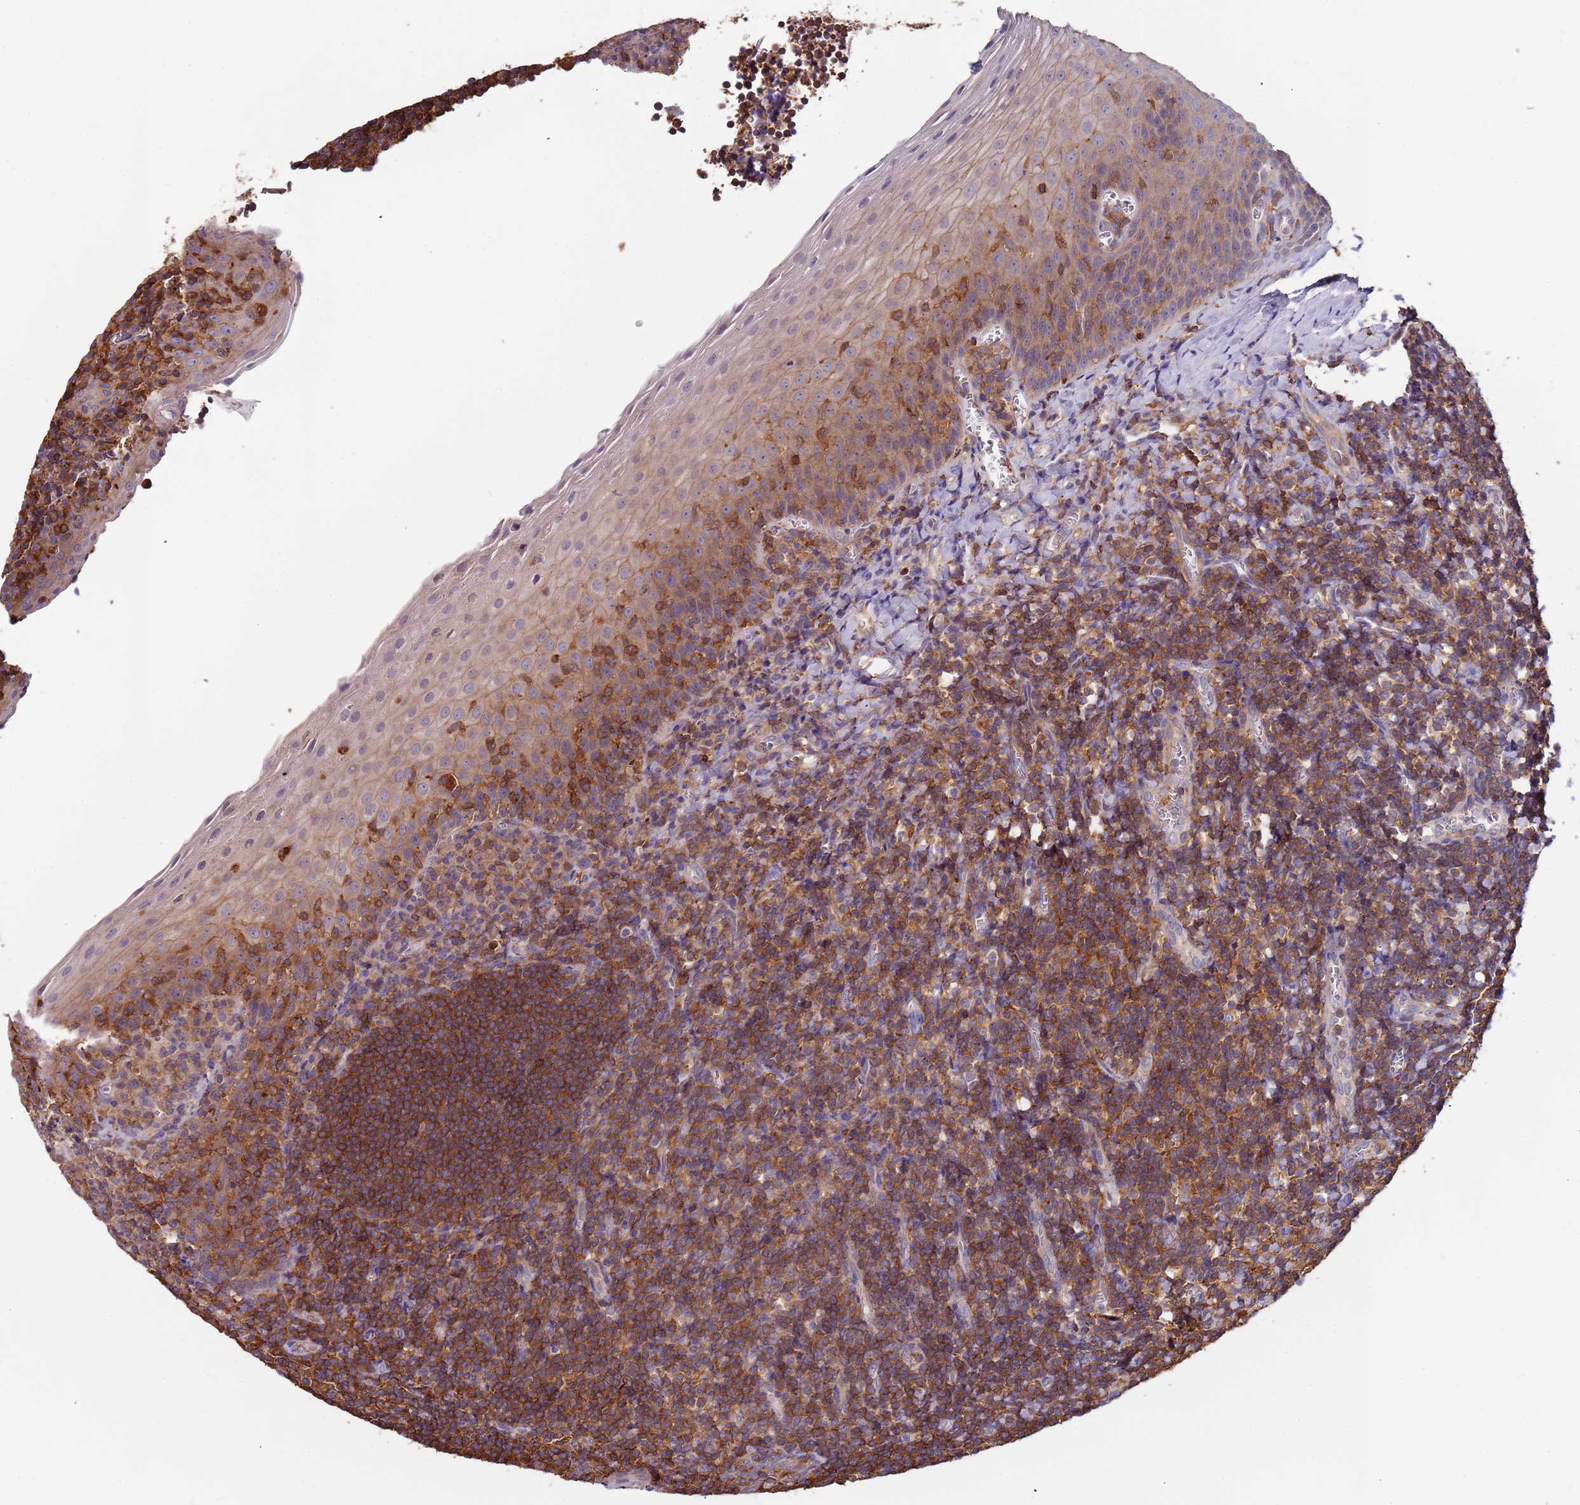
{"staining": {"intensity": "strong", "quantity": "<25%", "location": "cytoplasmic/membranous"}, "tissue": "tonsil", "cell_type": "Germinal center cells", "image_type": "normal", "snomed": [{"axis": "morphology", "description": "Normal tissue, NOS"}, {"axis": "topography", "description": "Tonsil"}], "caption": "Brown immunohistochemical staining in benign human tonsil exhibits strong cytoplasmic/membranous positivity in about <25% of germinal center cells. (DAB (3,3'-diaminobenzidine) IHC with brightfield microscopy, high magnification).", "gene": "SYT4", "patient": {"sex": "male", "age": 27}}